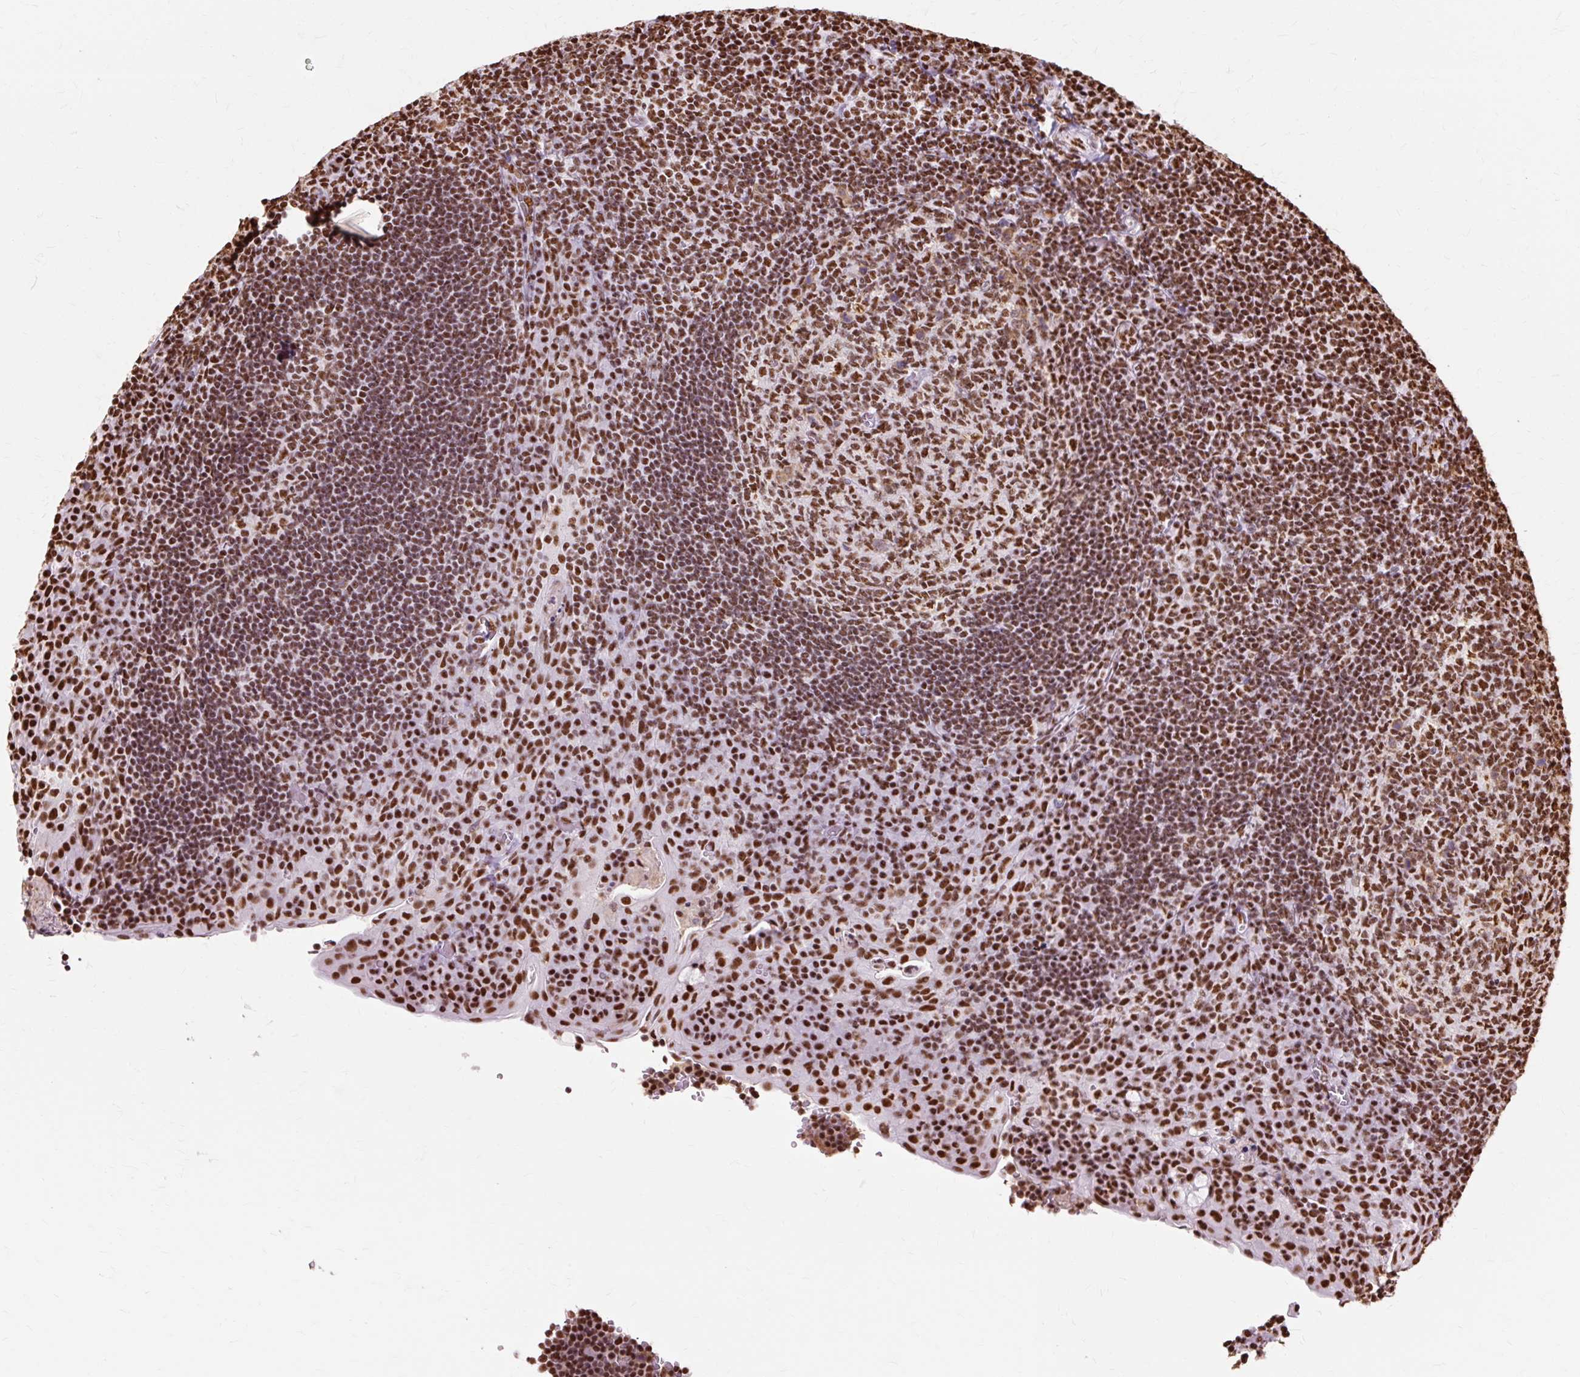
{"staining": {"intensity": "strong", "quantity": ">75%", "location": "nuclear"}, "tissue": "tonsil", "cell_type": "Germinal center cells", "image_type": "normal", "snomed": [{"axis": "morphology", "description": "Normal tissue, NOS"}, {"axis": "topography", "description": "Tonsil"}], "caption": "High-magnification brightfield microscopy of unremarkable tonsil stained with DAB (brown) and counterstained with hematoxylin (blue). germinal center cells exhibit strong nuclear expression is identified in approximately>75% of cells.", "gene": "XRCC6", "patient": {"sex": "male", "age": 17}}